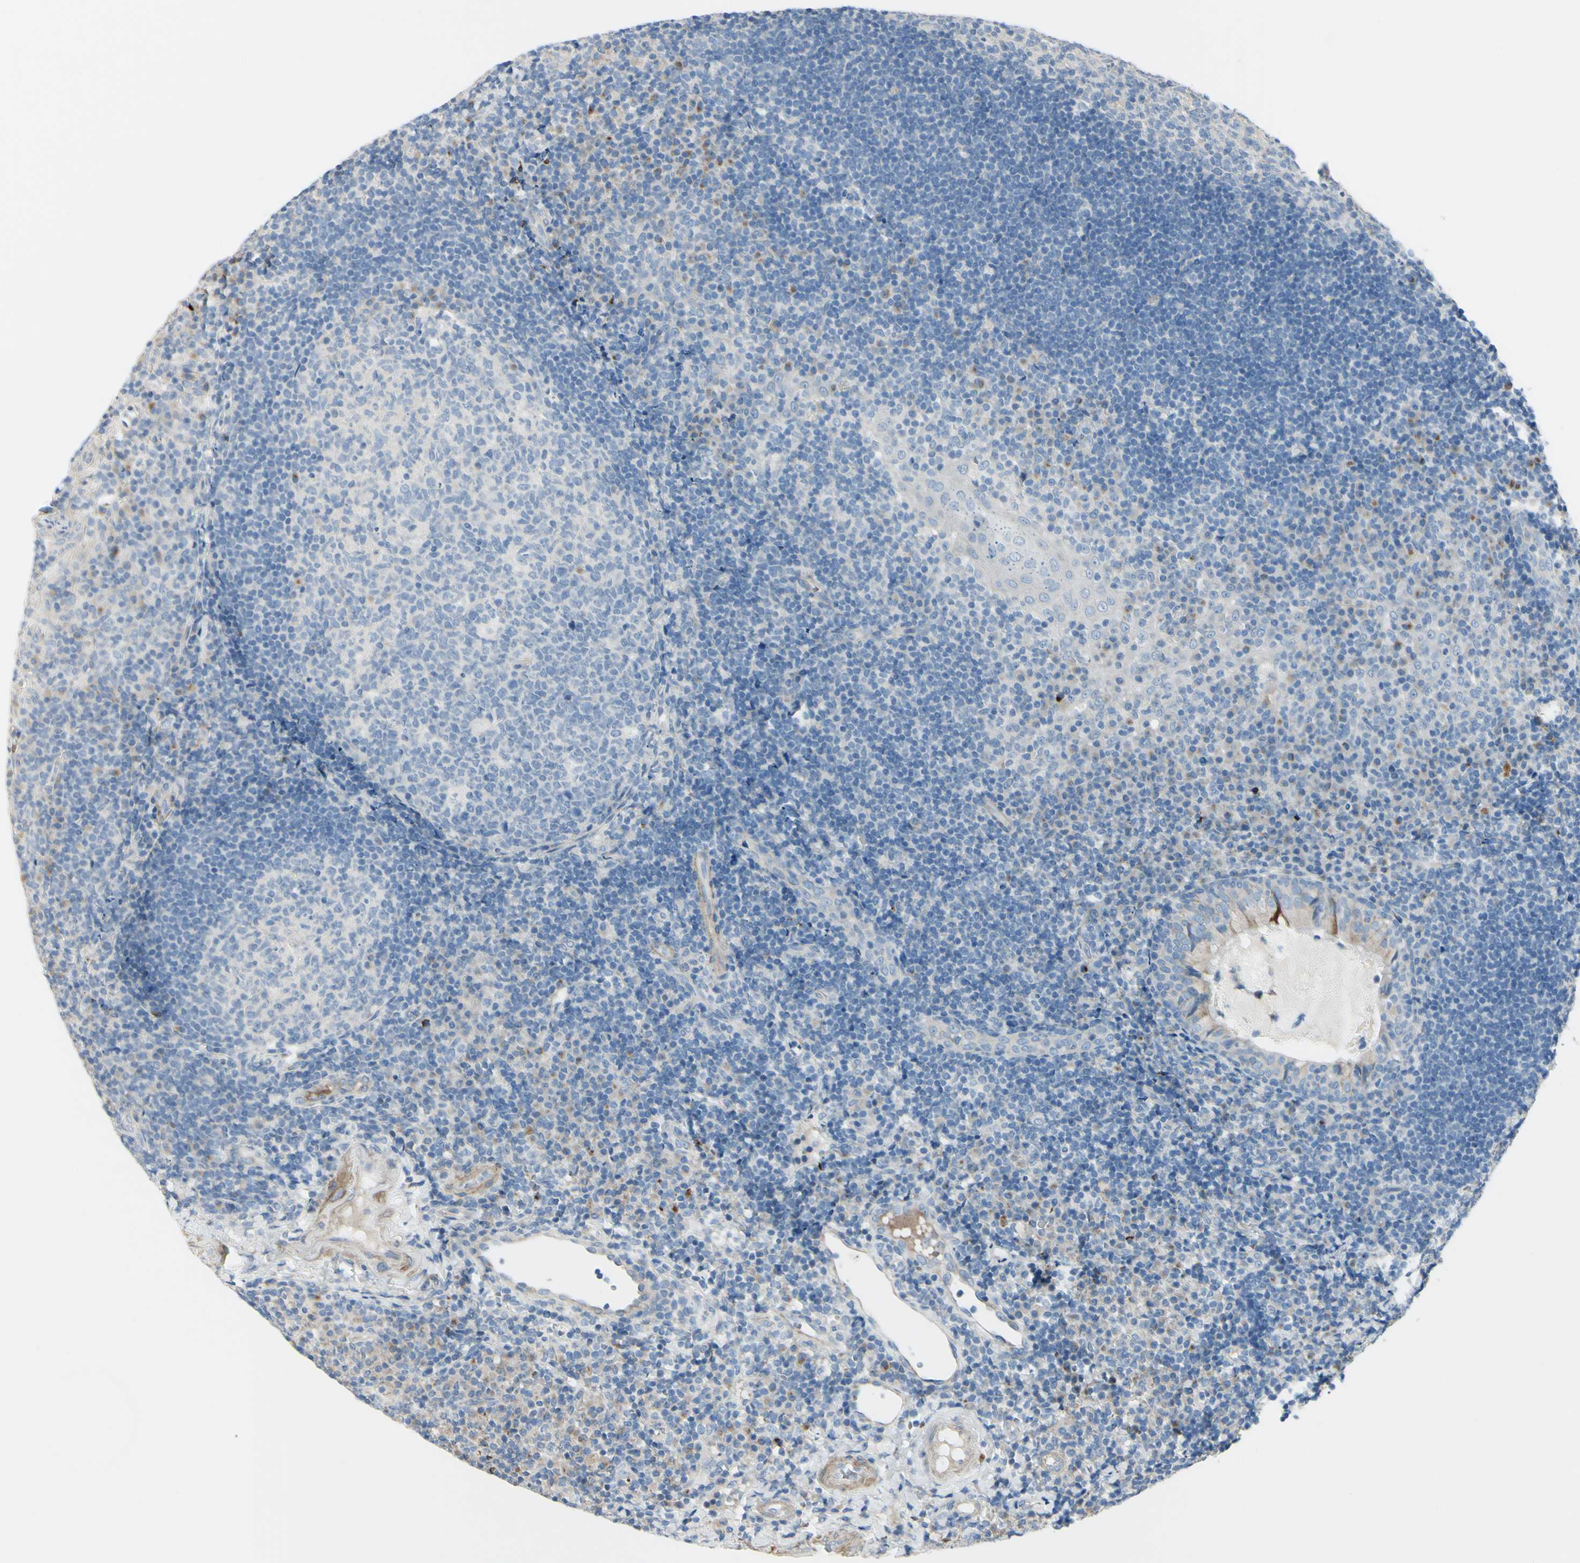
{"staining": {"intensity": "negative", "quantity": "none", "location": "none"}, "tissue": "tonsil", "cell_type": "Germinal center cells", "image_type": "normal", "snomed": [{"axis": "morphology", "description": "Normal tissue, NOS"}, {"axis": "topography", "description": "Tonsil"}], "caption": "Immunohistochemical staining of benign tonsil shows no significant positivity in germinal center cells.", "gene": "NCBP2L", "patient": {"sex": "female", "age": 40}}